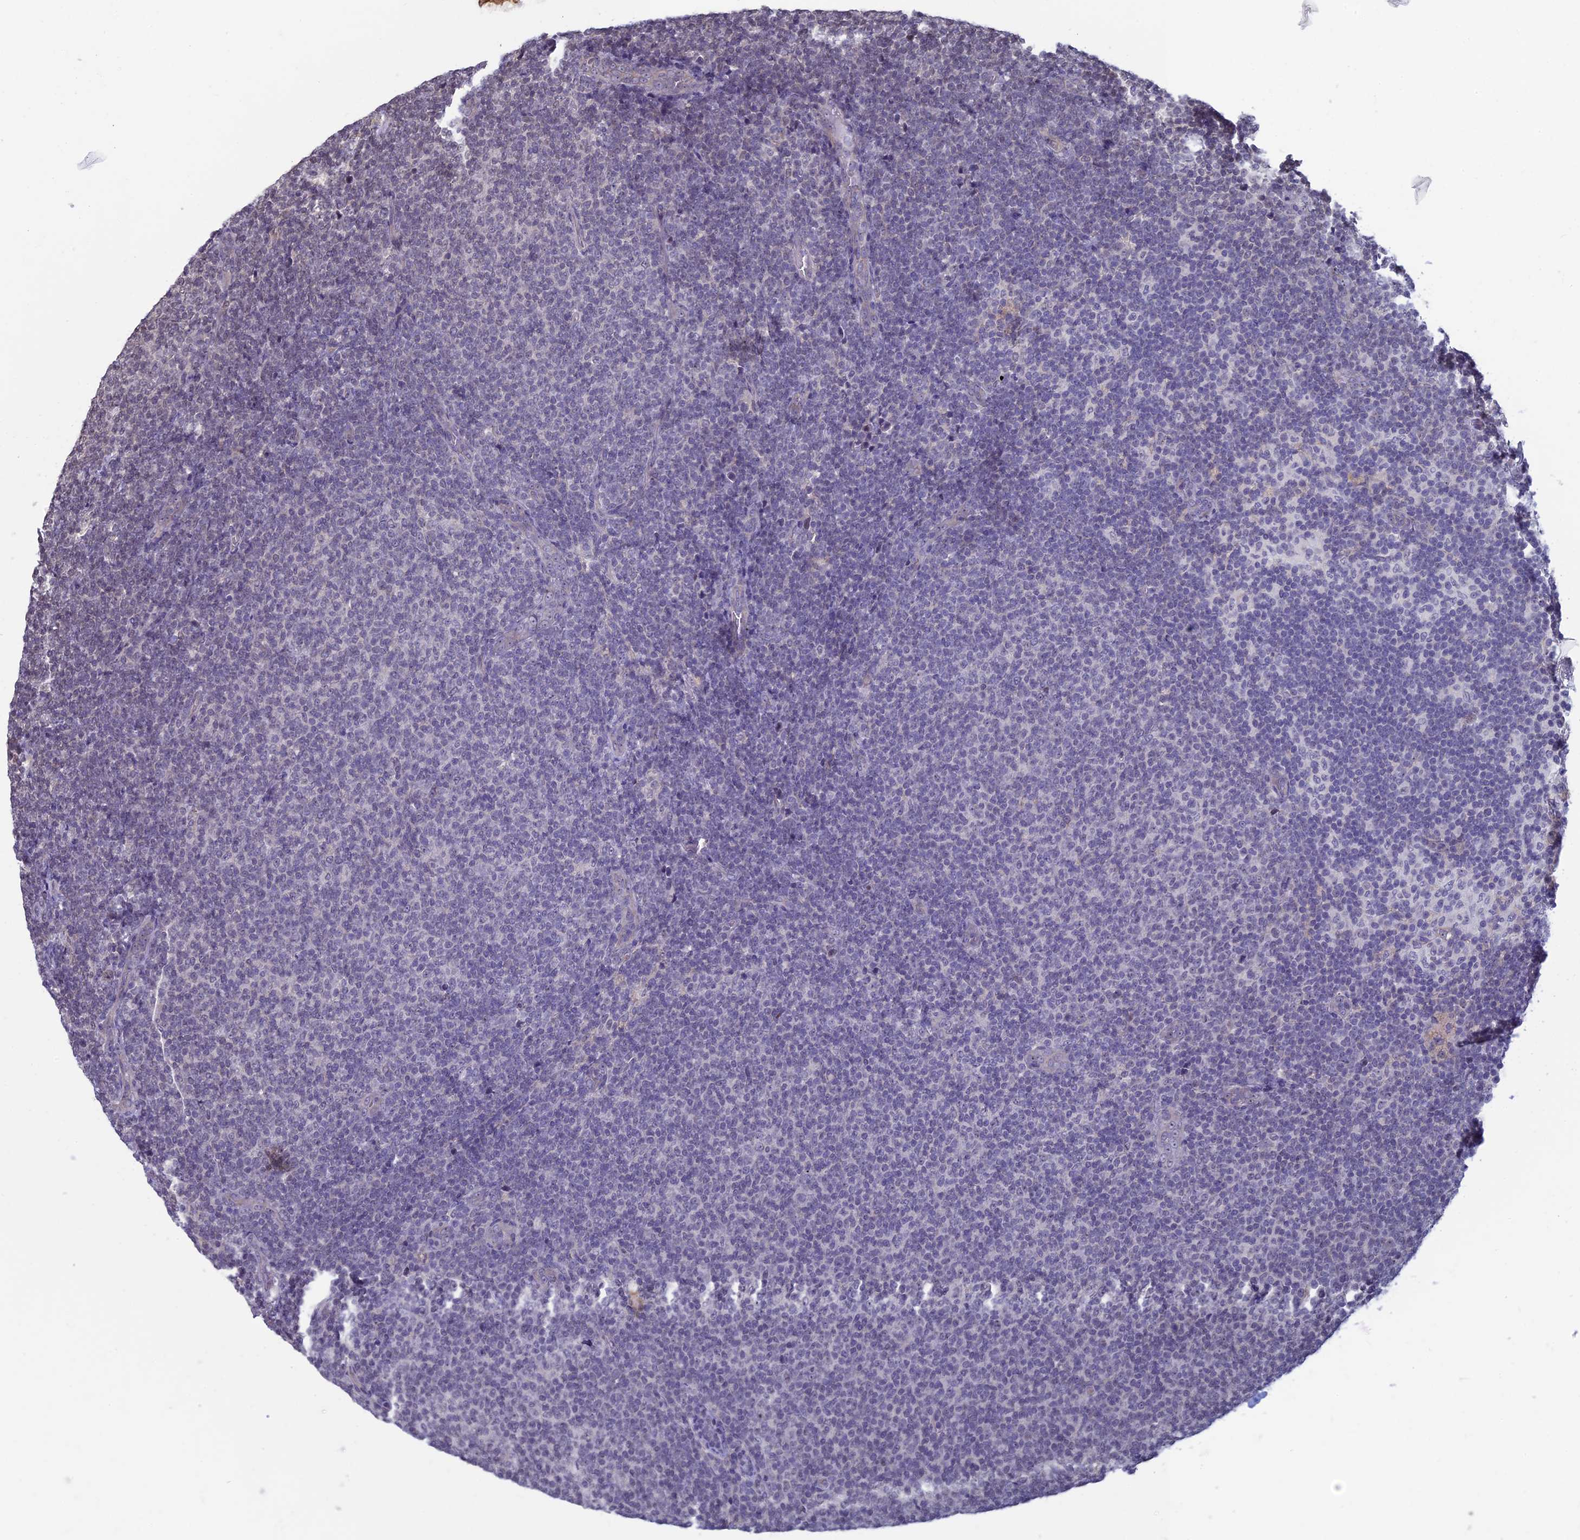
{"staining": {"intensity": "negative", "quantity": "none", "location": "none"}, "tissue": "lymphoma", "cell_type": "Tumor cells", "image_type": "cancer", "snomed": [{"axis": "morphology", "description": "Malignant lymphoma, non-Hodgkin's type, Low grade"}, {"axis": "topography", "description": "Lymph node"}], "caption": "The photomicrograph shows no staining of tumor cells in lymphoma.", "gene": "SPIRE1", "patient": {"sex": "male", "age": 66}}